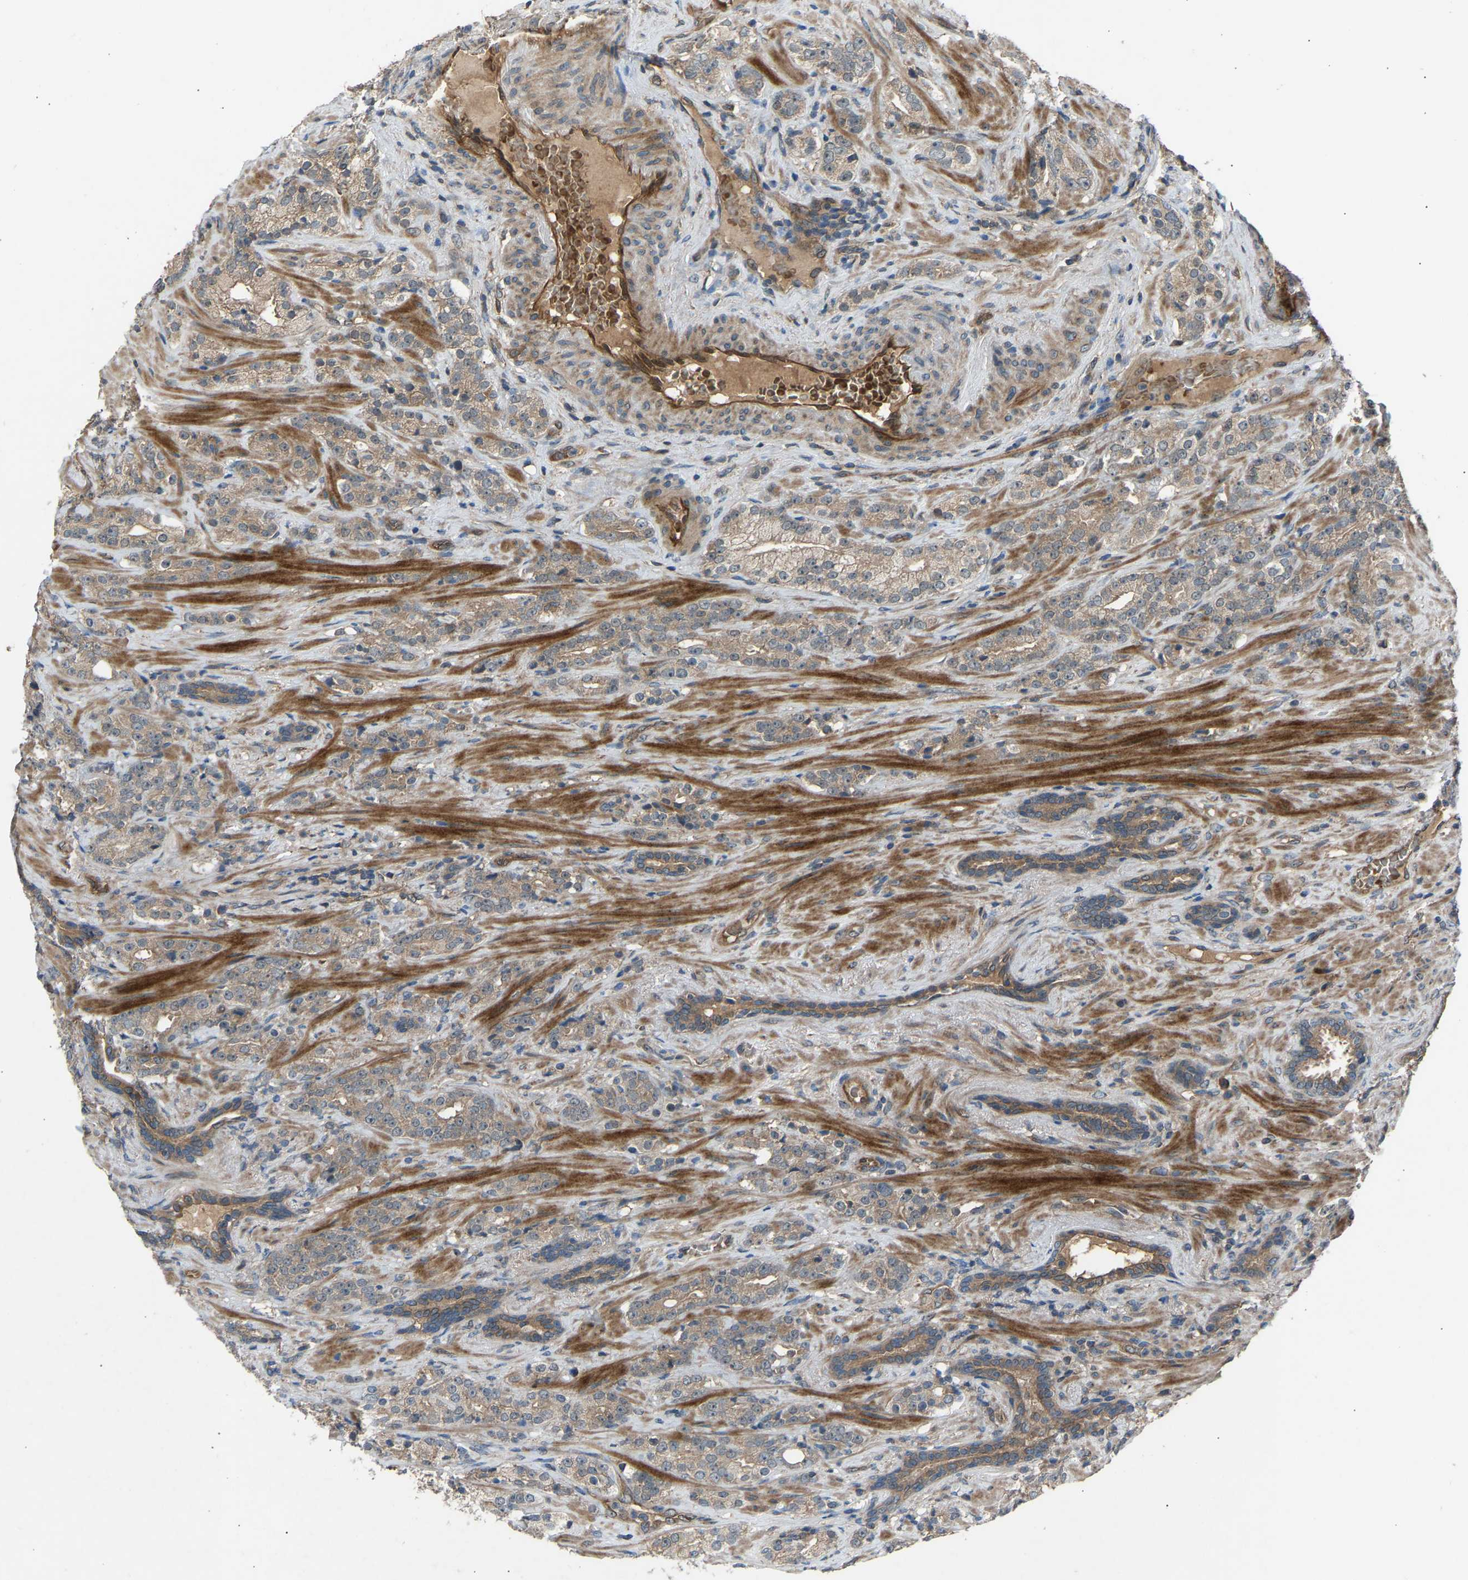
{"staining": {"intensity": "weak", "quantity": ">75%", "location": "cytoplasmic/membranous"}, "tissue": "prostate cancer", "cell_type": "Tumor cells", "image_type": "cancer", "snomed": [{"axis": "morphology", "description": "Adenocarcinoma, High grade"}, {"axis": "topography", "description": "Prostate"}], "caption": "This is an image of immunohistochemistry staining of prostate adenocarcinoma (high-grade), which shows weak staining in the cytoplasmic/membranous of tumor cells.", "gene": "GAS2L1", "patient": {"sex": "male", "age": 71}}